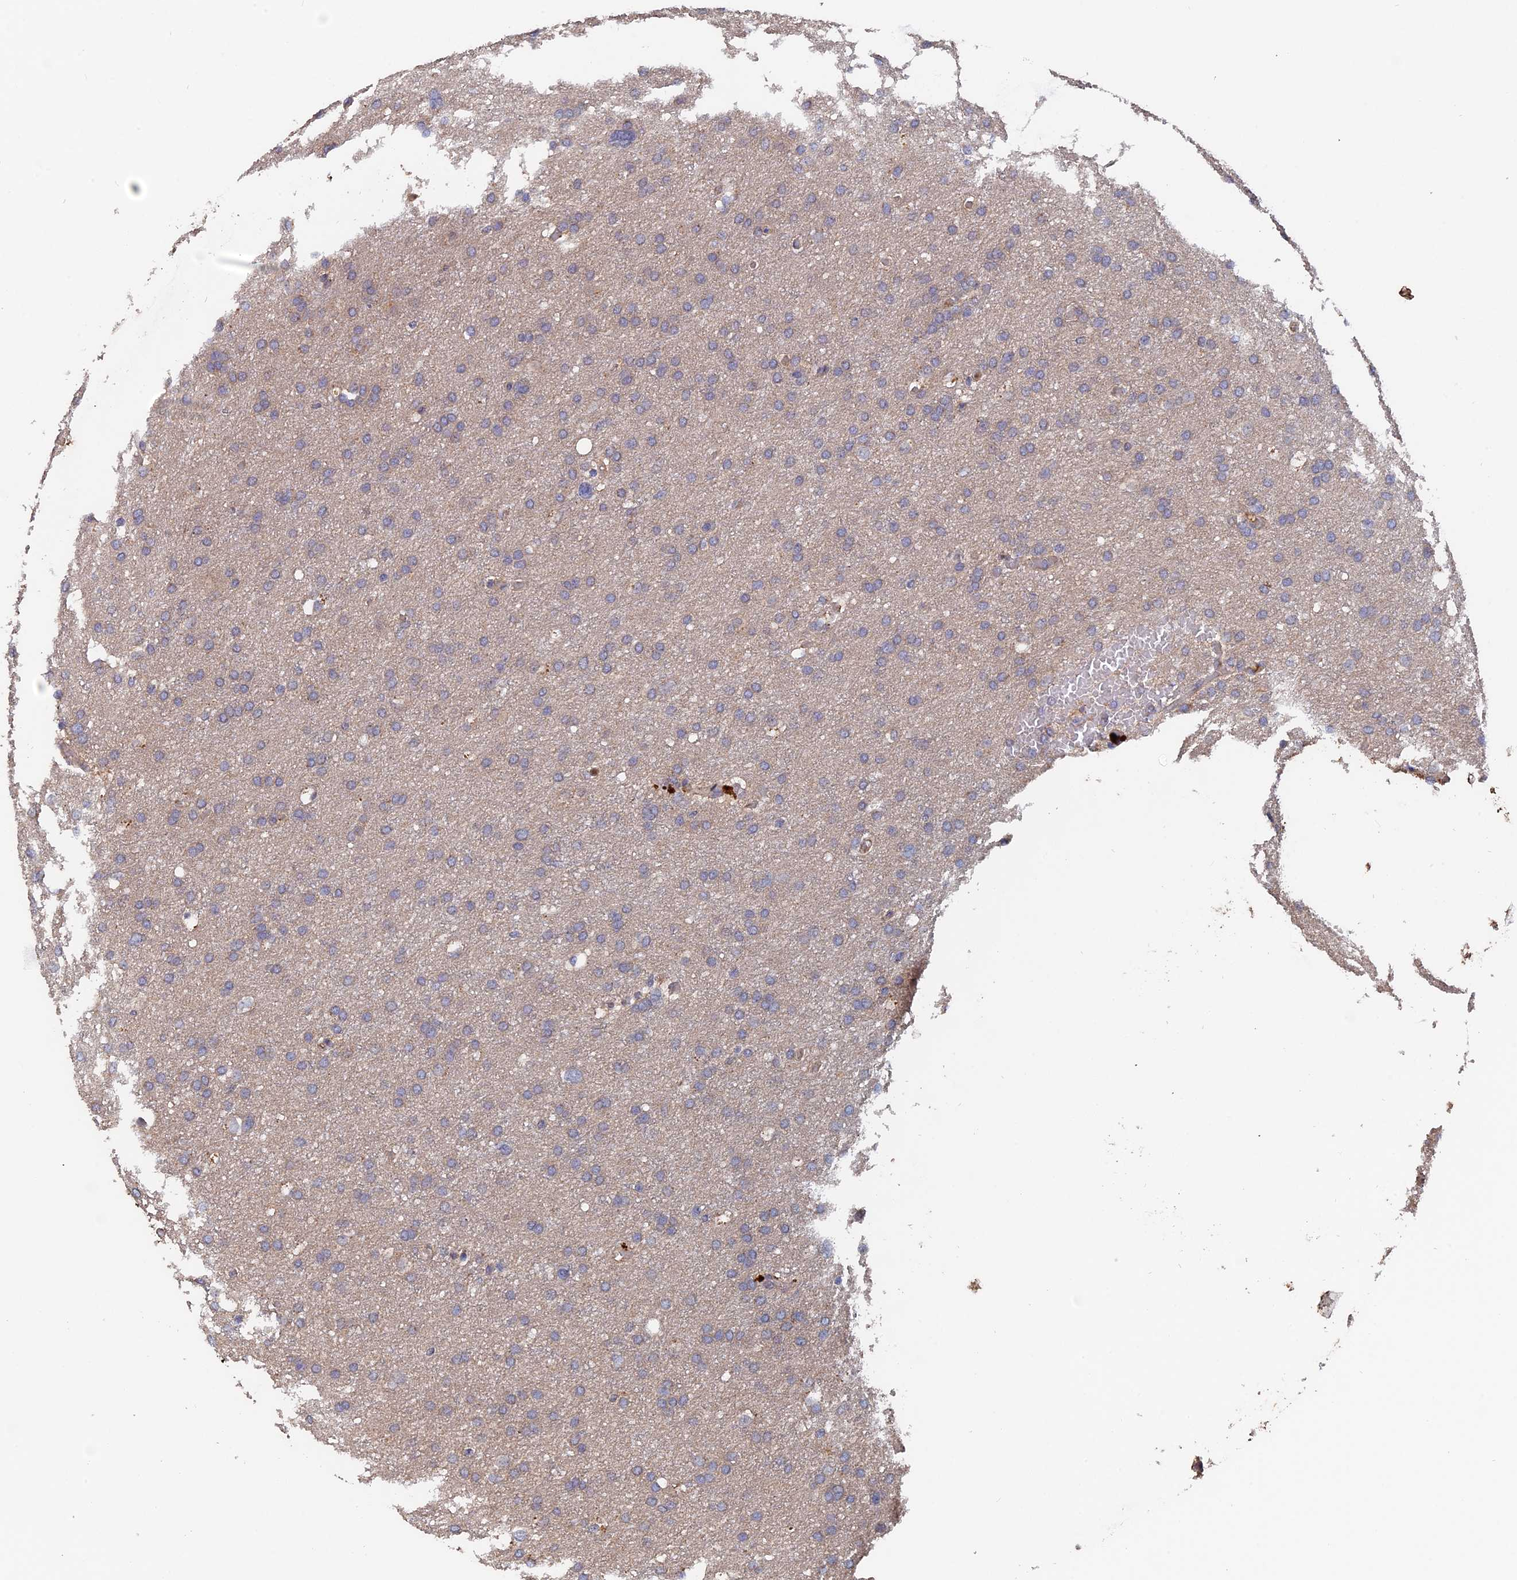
{"staining": {"intensity": "negative", "quantity": "none", "location": "none"}, "tissue": "glioma", "cell_type": "Tumor cells", "image_type": "cancer", "snomed": [{"axis": "morphology", "description": "Glioma, malignant, High grade"}, {"axis": "topography", "description": "Cerebral cortex"}], "caption": "IHC micrograph of glioma stained for a protein (brown), which exhibits no positivity in tumor cells.", "gene": "SLC33A1", "patient": {"sex": "female", "age": 36}}